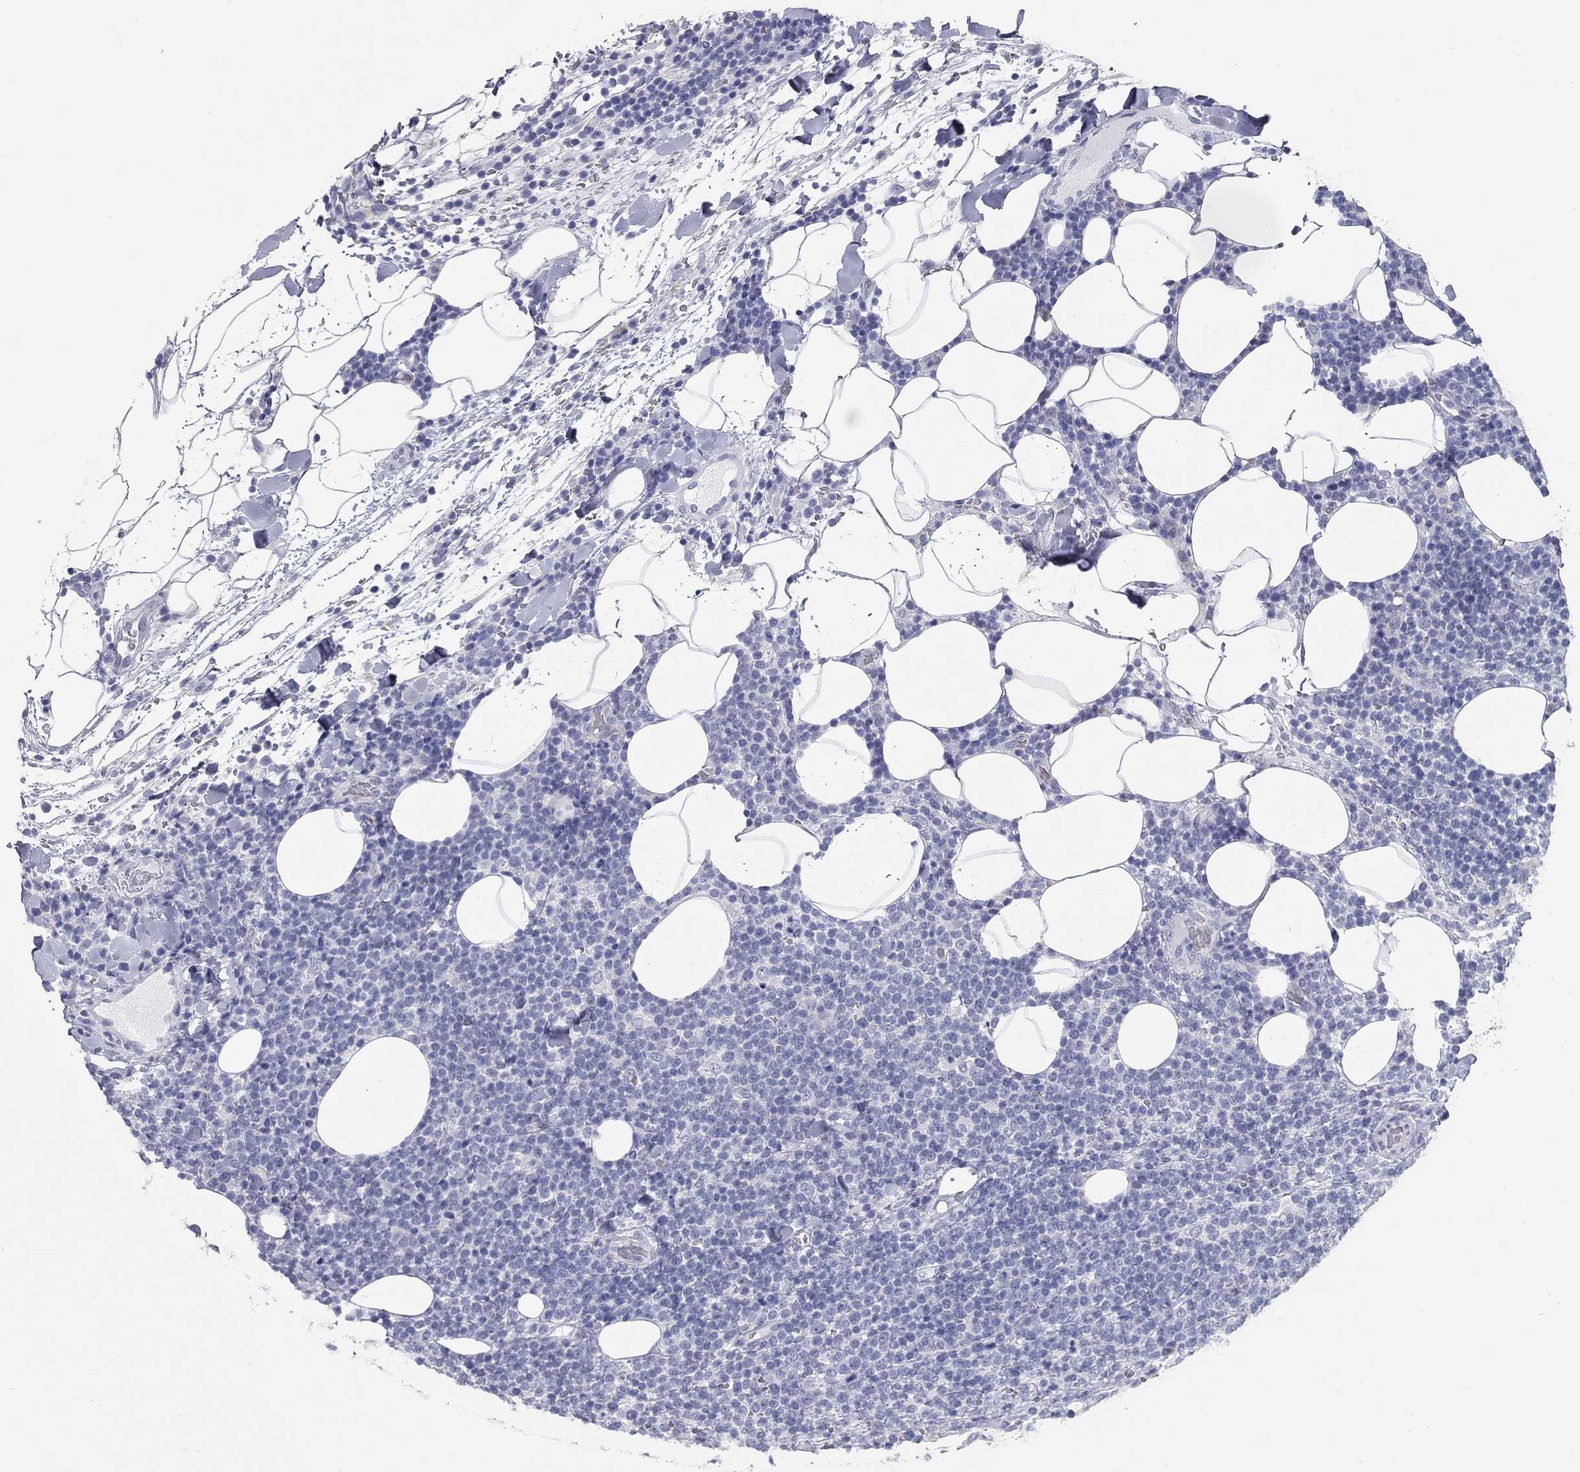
{"staining": {"intensity": "negative", "quantity": "none", "location": "none"}, "tissue": "lymphoma", "cell_type": "Tumor cells", "image_type": "cancer", "snomed": [{"axis": "morphology", "description": "Malignant lymphoma, non-Hodgkin's type, High grade"}, {"axis": "topography", "description": "Lymph node"}], "caption": "The histopathology image exhibits no staining of tumor cells in high-grade malignant lymphoma, non-Hodgkin's type. (Stains: DAB immunohistochemistry with hematoxylin counter stain, Microscopy: brightfield microscopy at high magnification).", "gene": "TAC1", "patient": {"sex": "male", "age": 61}}